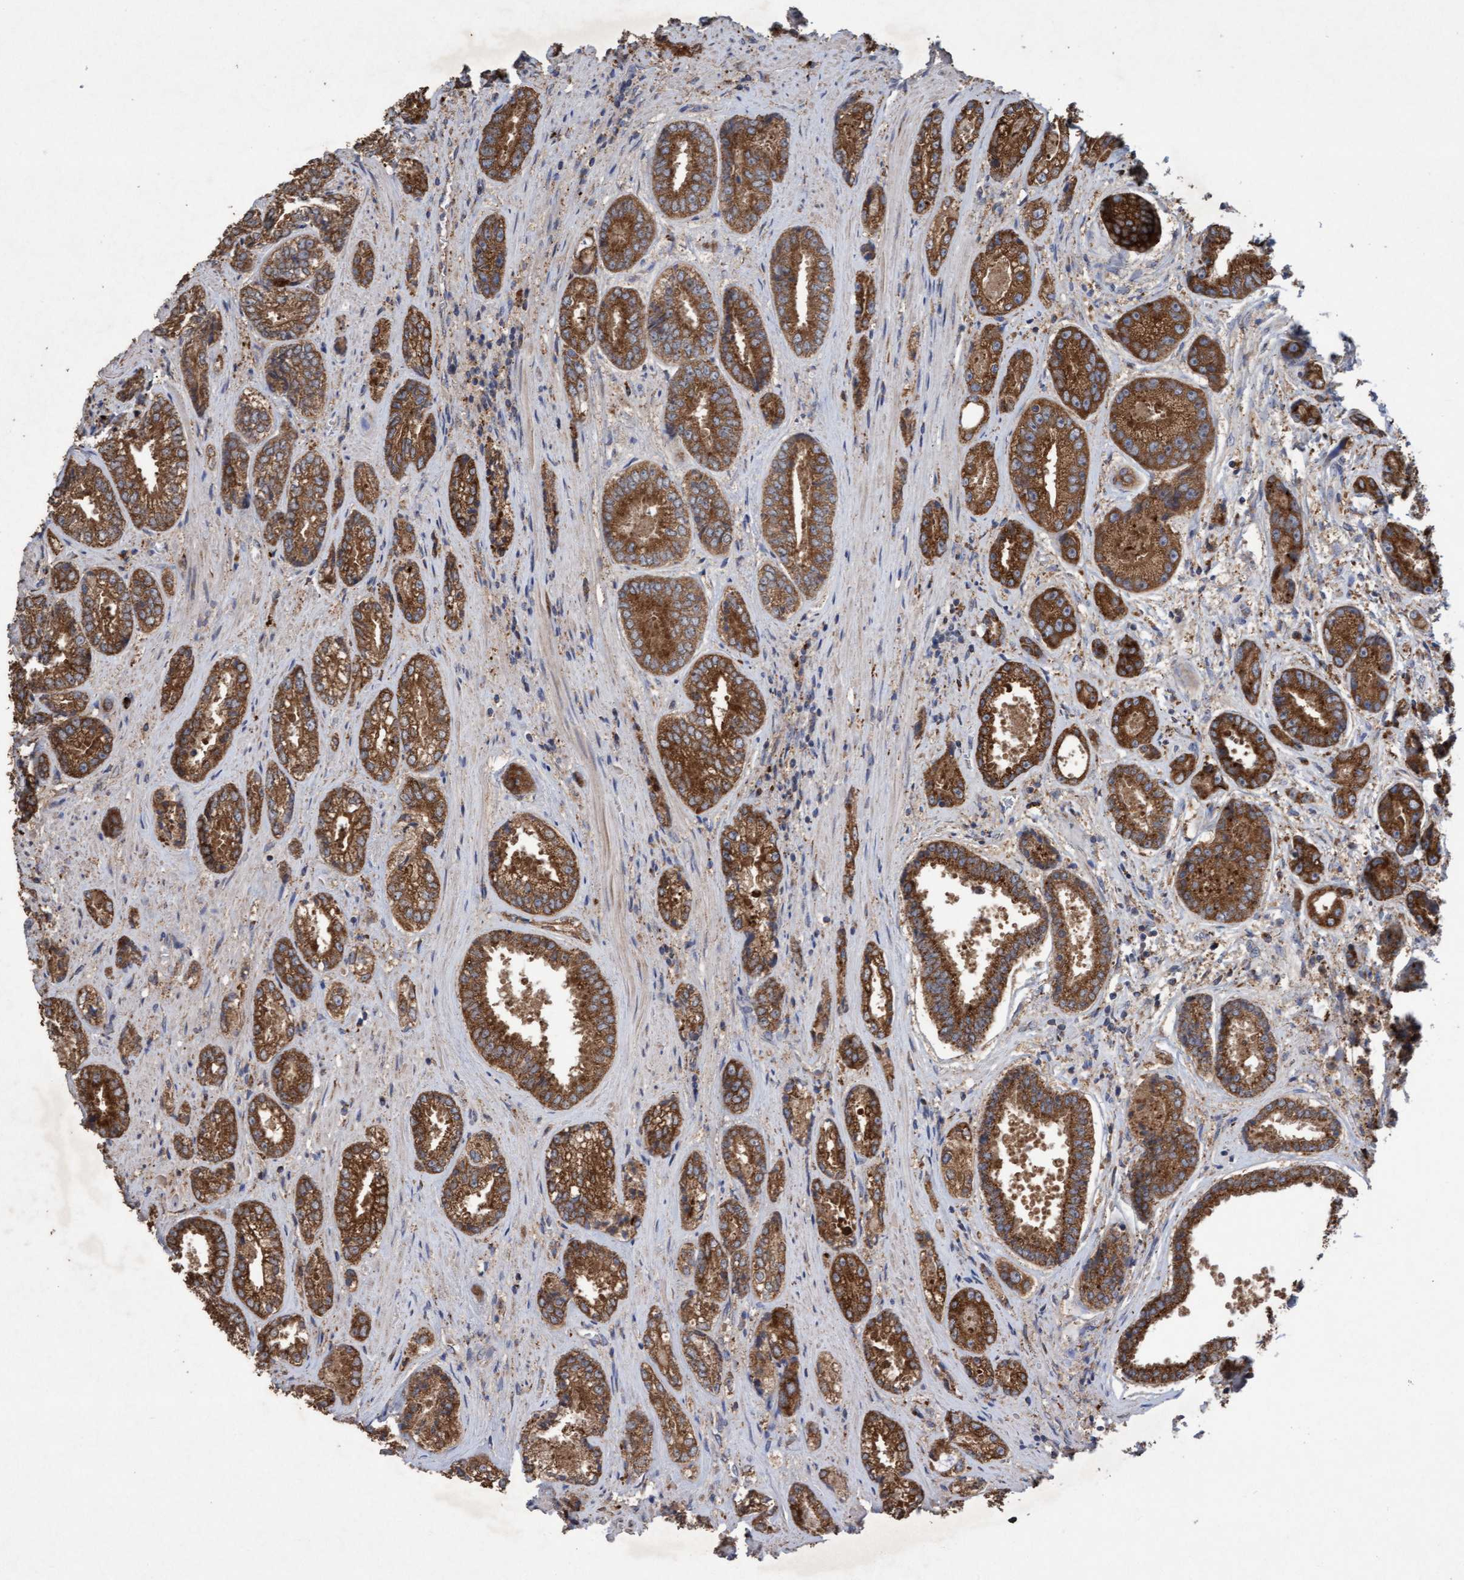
{"staining": {"intensity": "strong", "quantity": ">75%", "location": "cytoplasmic/membranous"}, "tissue": "prostate cancer", "cell_type": "Tumor cells", "image_type": "cancer", "snomed": [{"axis": "morphology", "description": "Adenocarcinoma, High grade"}, {"axis": "topography", "description": "Prostate"}], "caption": "Strong cytoplasmic/membranous positivity for a protein is seen in approximately >75% of tumor cells of prostate cancer (adenocarcinoma (high-grade)) using immunohistochemistry (IHC).", "gene": "ATPAF2", "patient": {"sex": "male", "age": 61}}